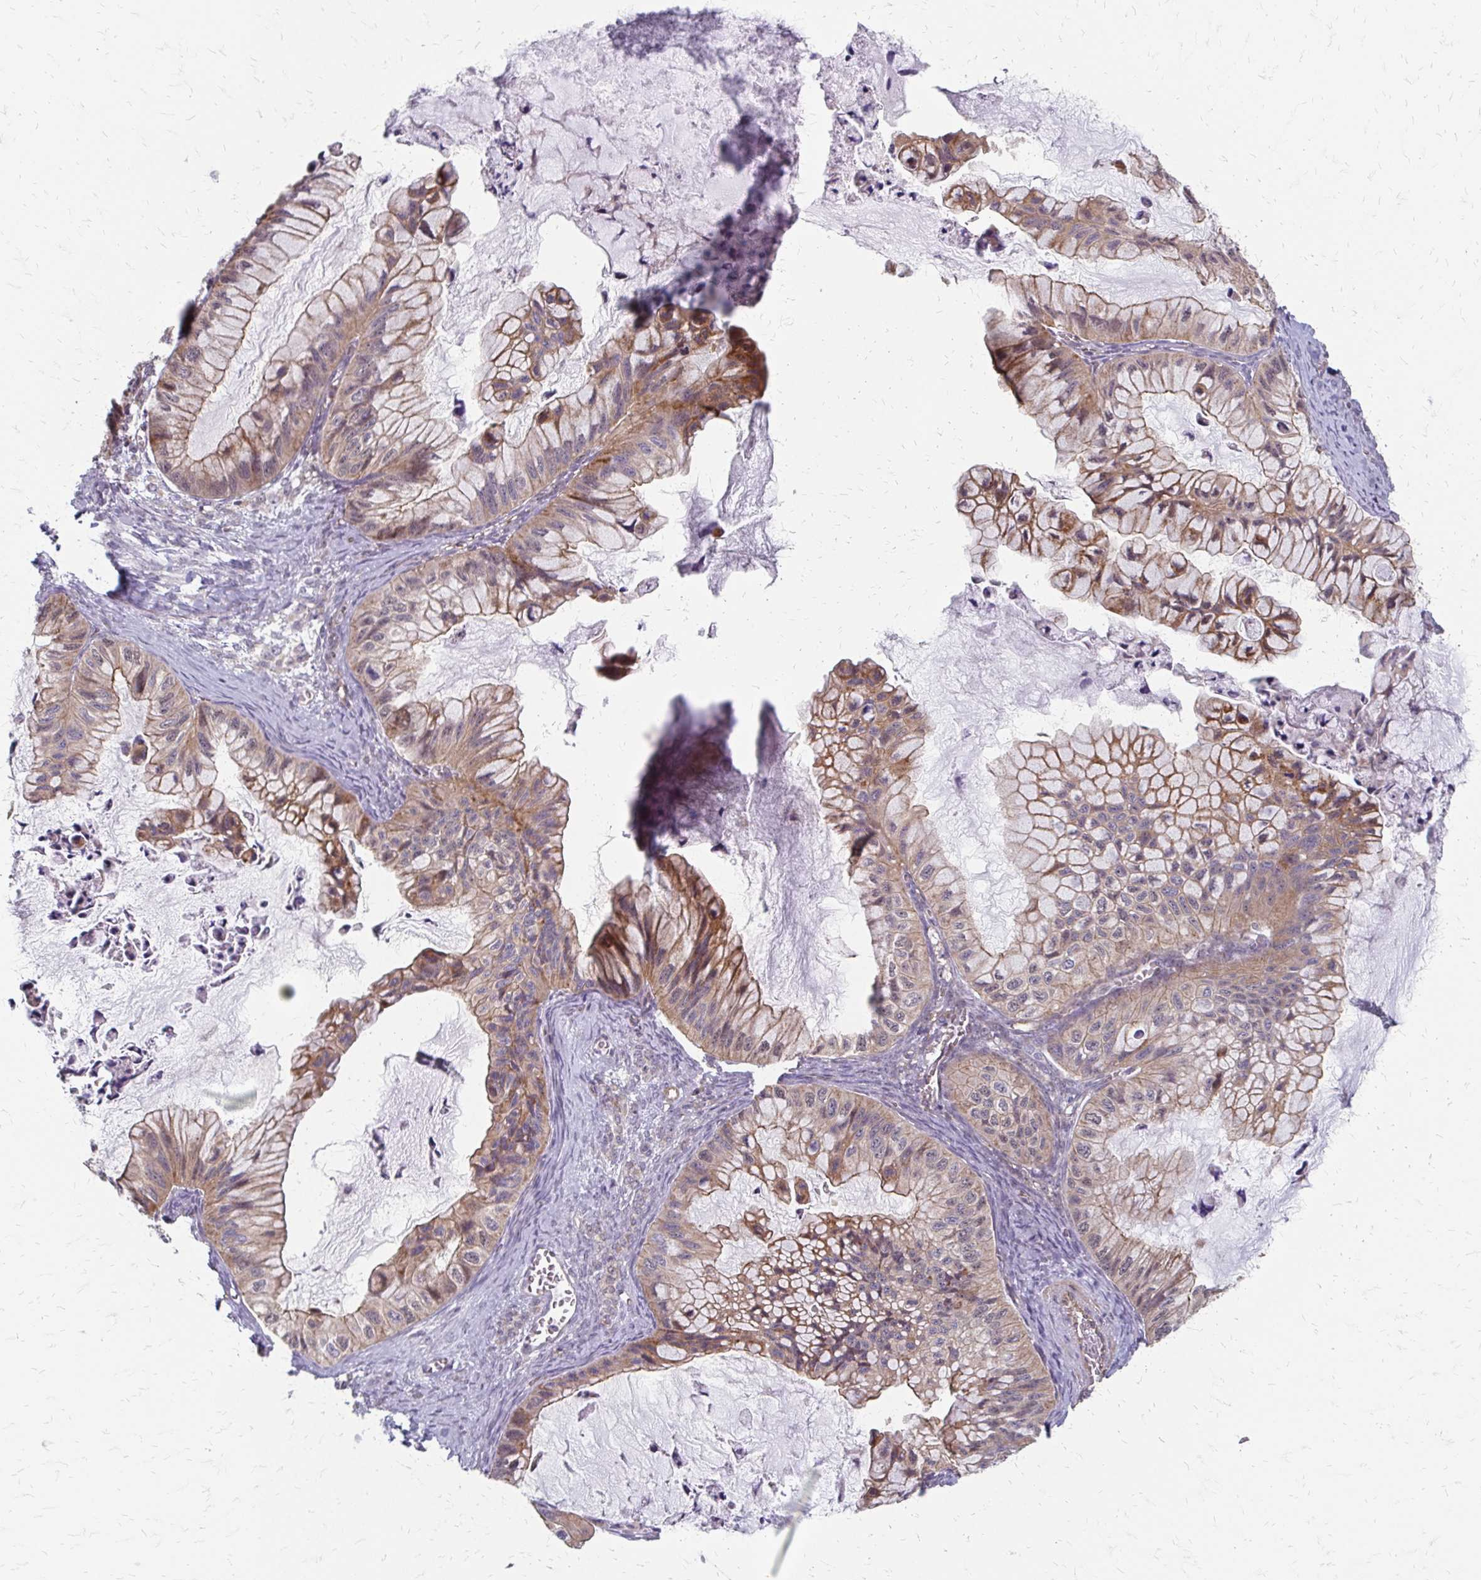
{"staining": {"intensity": "weak", "quantity": ">75%", "location": "cytoplasmic/membranous"}, "tissue": "ovarian cancer", "cell_type": "Tumor cells", "image_type": "cancer", "snomed": [{"axis": "morphology", "description": "Cystadenocarcinoma, mucinous, NOS"}, {"axis": "topography", "description": "Ovary"}], "caption": "Immunohistochemical staining of ovarian cancer (mucinous cystadenocarcinoma) shows low levels of weak cytoplasmic/membranous protein staining in about >75% of tumor cells.", "gene": "ZNF383", "patient": {"sex": "female", "age": 72}}